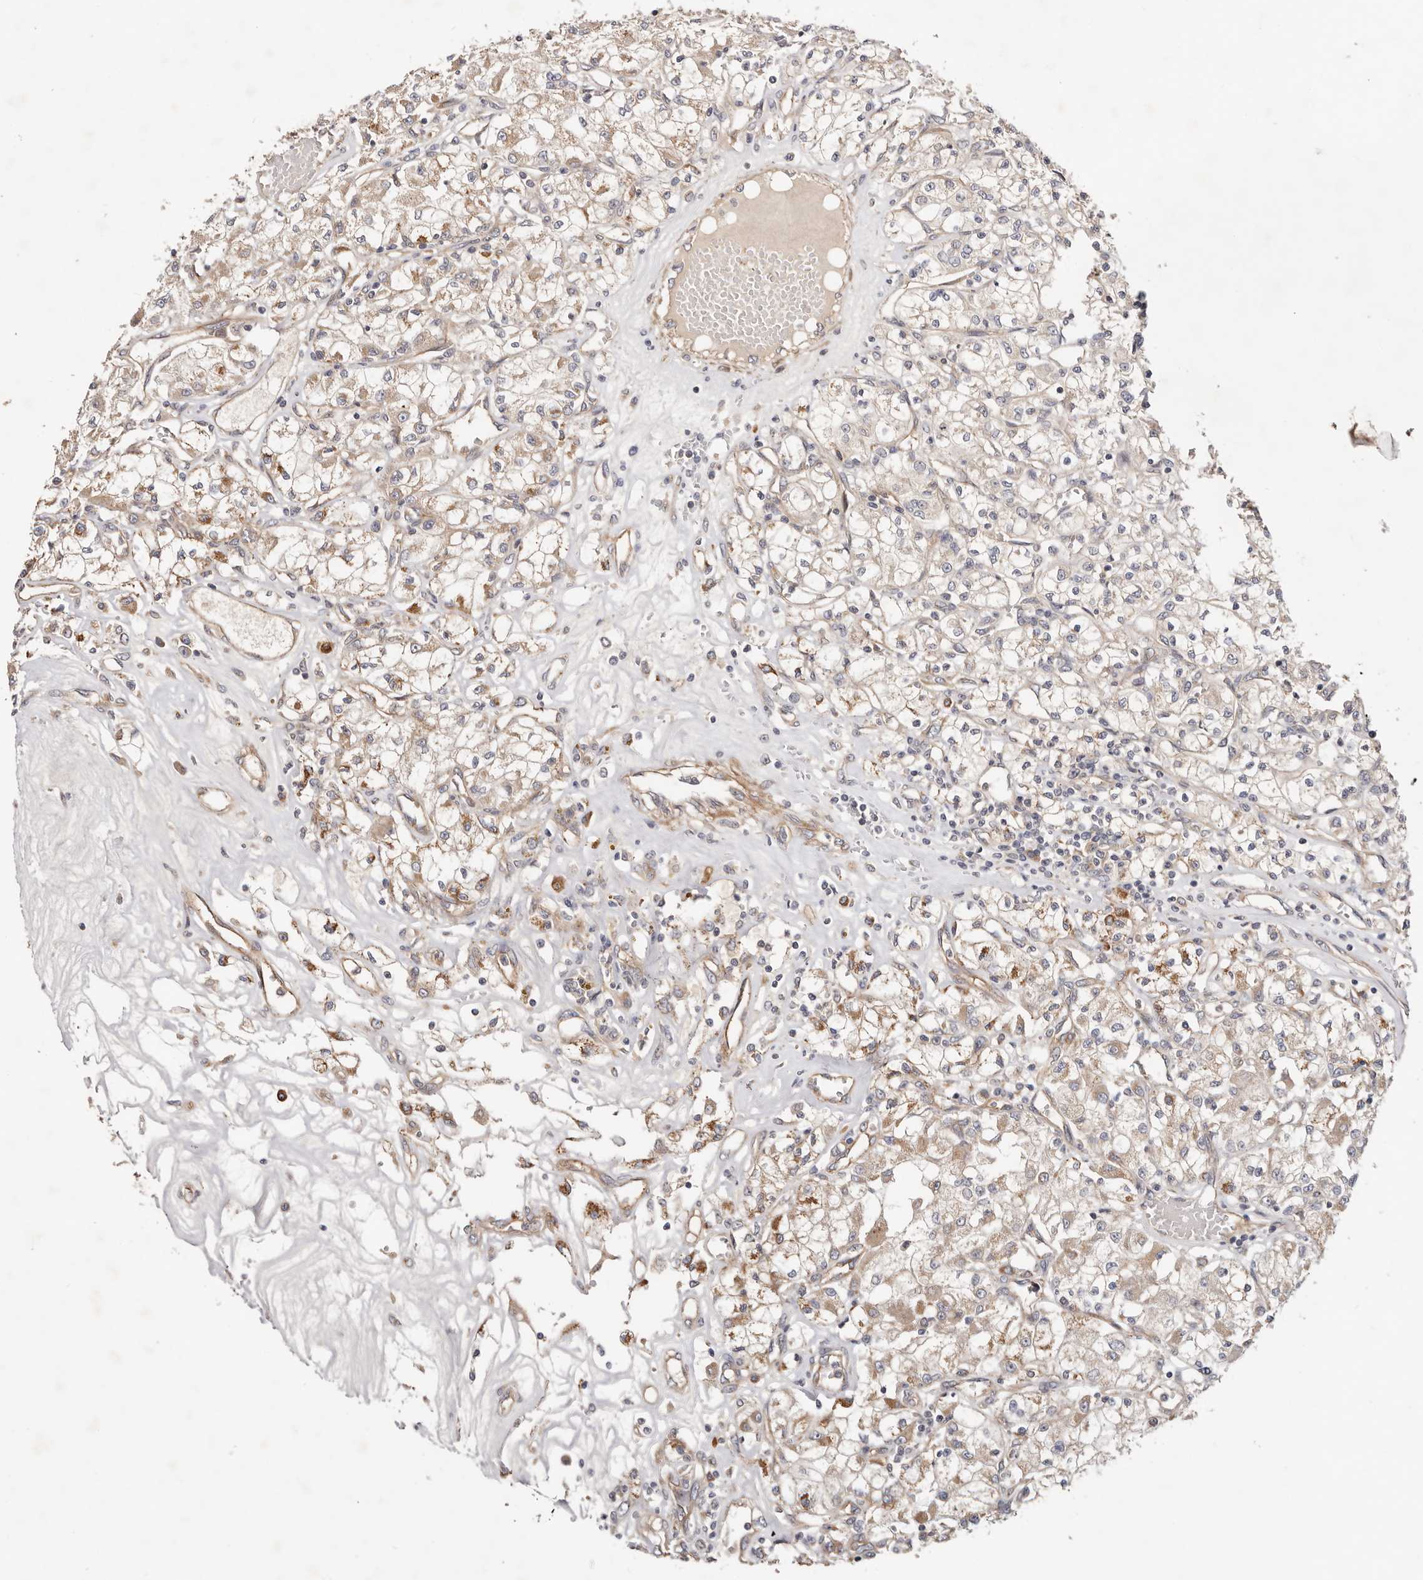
{"staining": {"intensity": "weak", "quantity": ">75%", "location": "cytoplasmic/membranous"}, "tissue": "renal cancer", "cell_type": "Tumor cells", "image_type": "cancer", "snomed": [{"axis": "morphology", "description": "Adenocarcinoma, NOS"}, {"axis": "topography", "description": "Kidney"}], "caption": "Renal cancer was stained to show a protein in brown. There is low levels of weak cytoplasmic/membranous expression in about >75% of tumor cells. Nuclei are stained in blue.", "gene": "MACF1", "patient": {"sex": "female", "age": 59}}